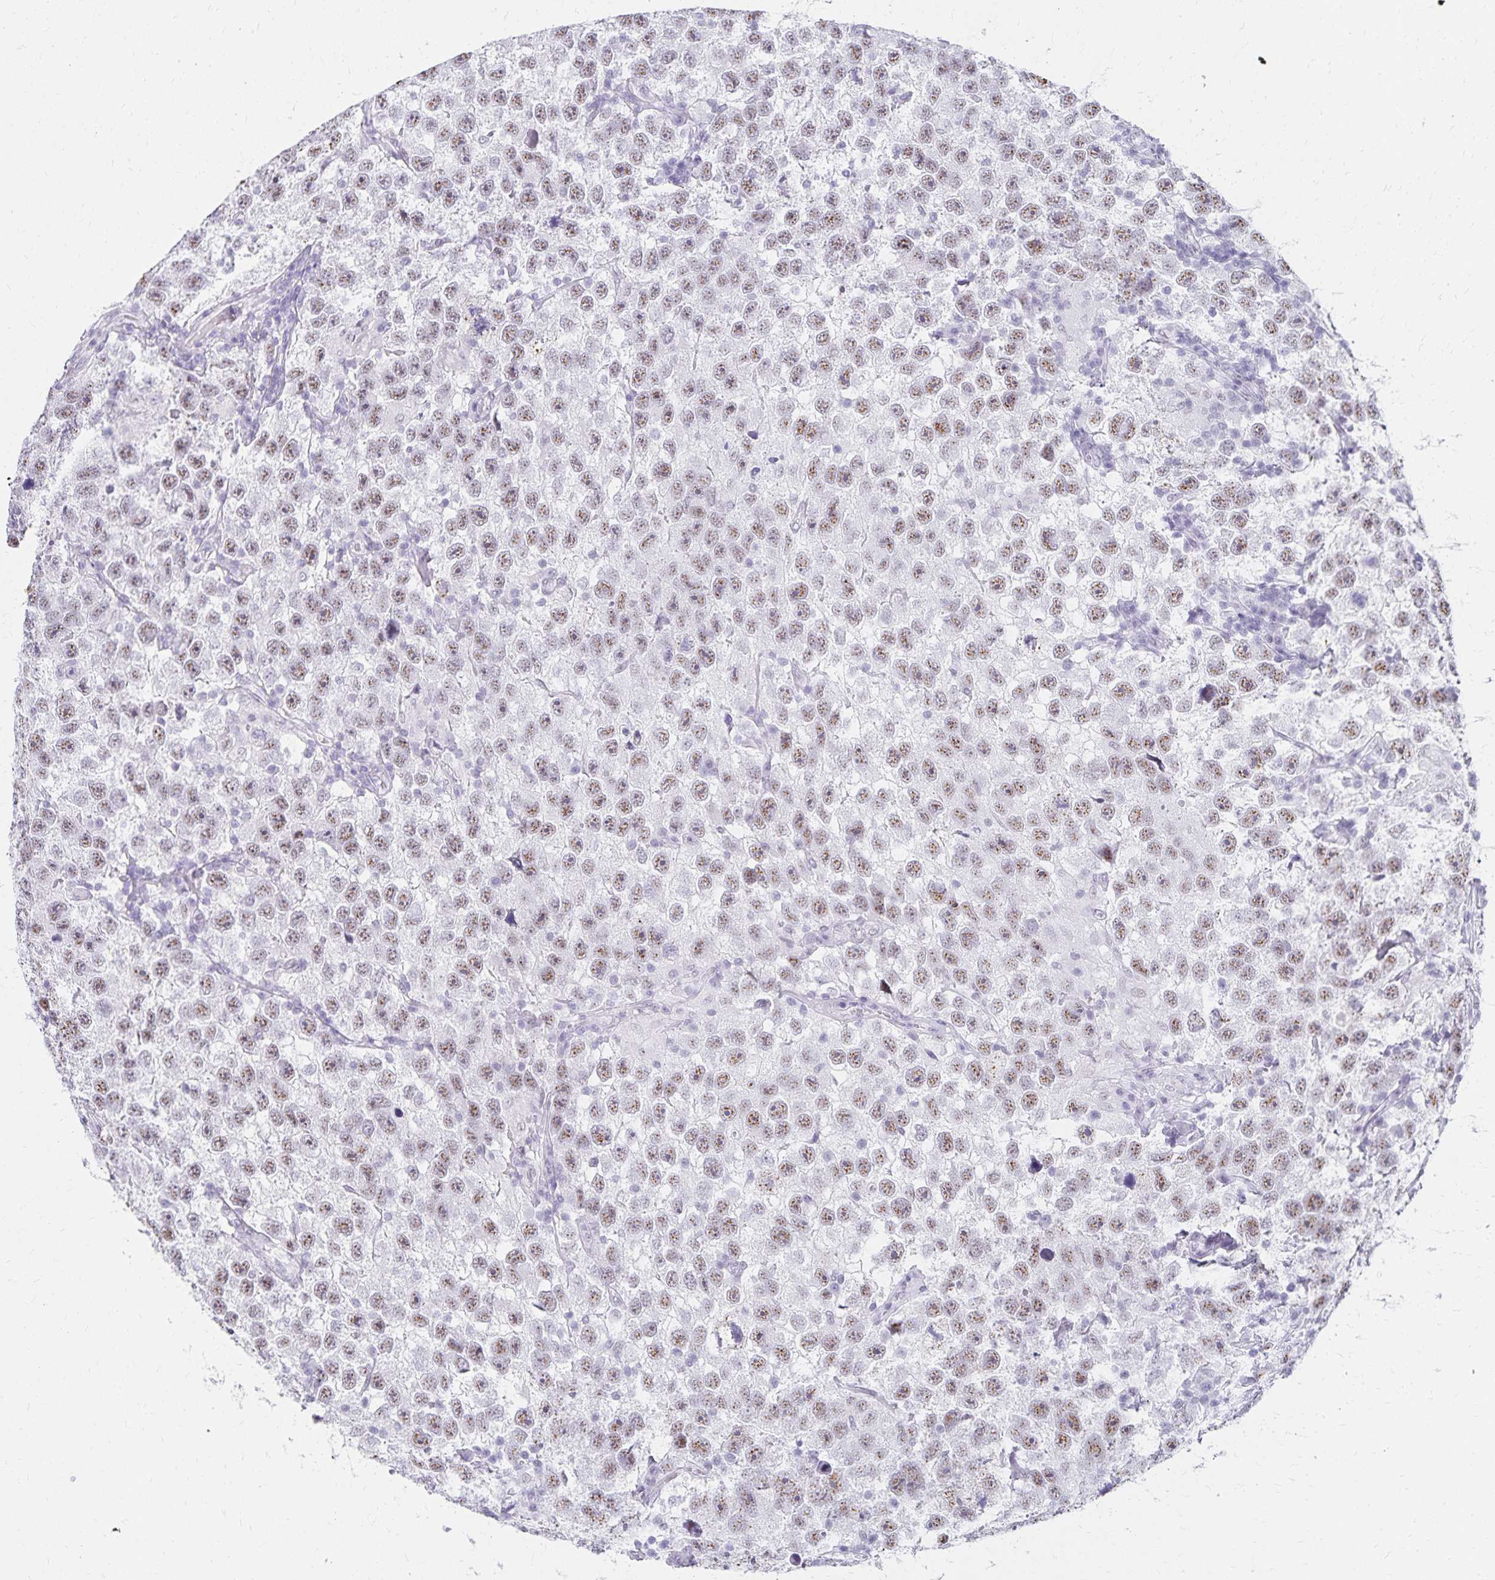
{"staining": {"intensity": "moderate", "quantity": ">75%", "location": "nuclear"}, "tissue": "testis cancer", "cell_type": "Tumor cells", "image_type": "cancer", "snomed": [{"axis": "morphology", "description": "Seminoma, NOS"}, {"axis": "topography", "description": "Testis"}], "caption": "Immunohistochemical staining of human seminoma (testis) demonstrates moderate nuclear protein expression in approximately >75% of tumor cells. (Brightfield microscopy of DAB IHC at high magnification).", "gene": "C20orf85", "patient": {"sex": "male", "age": 26}}